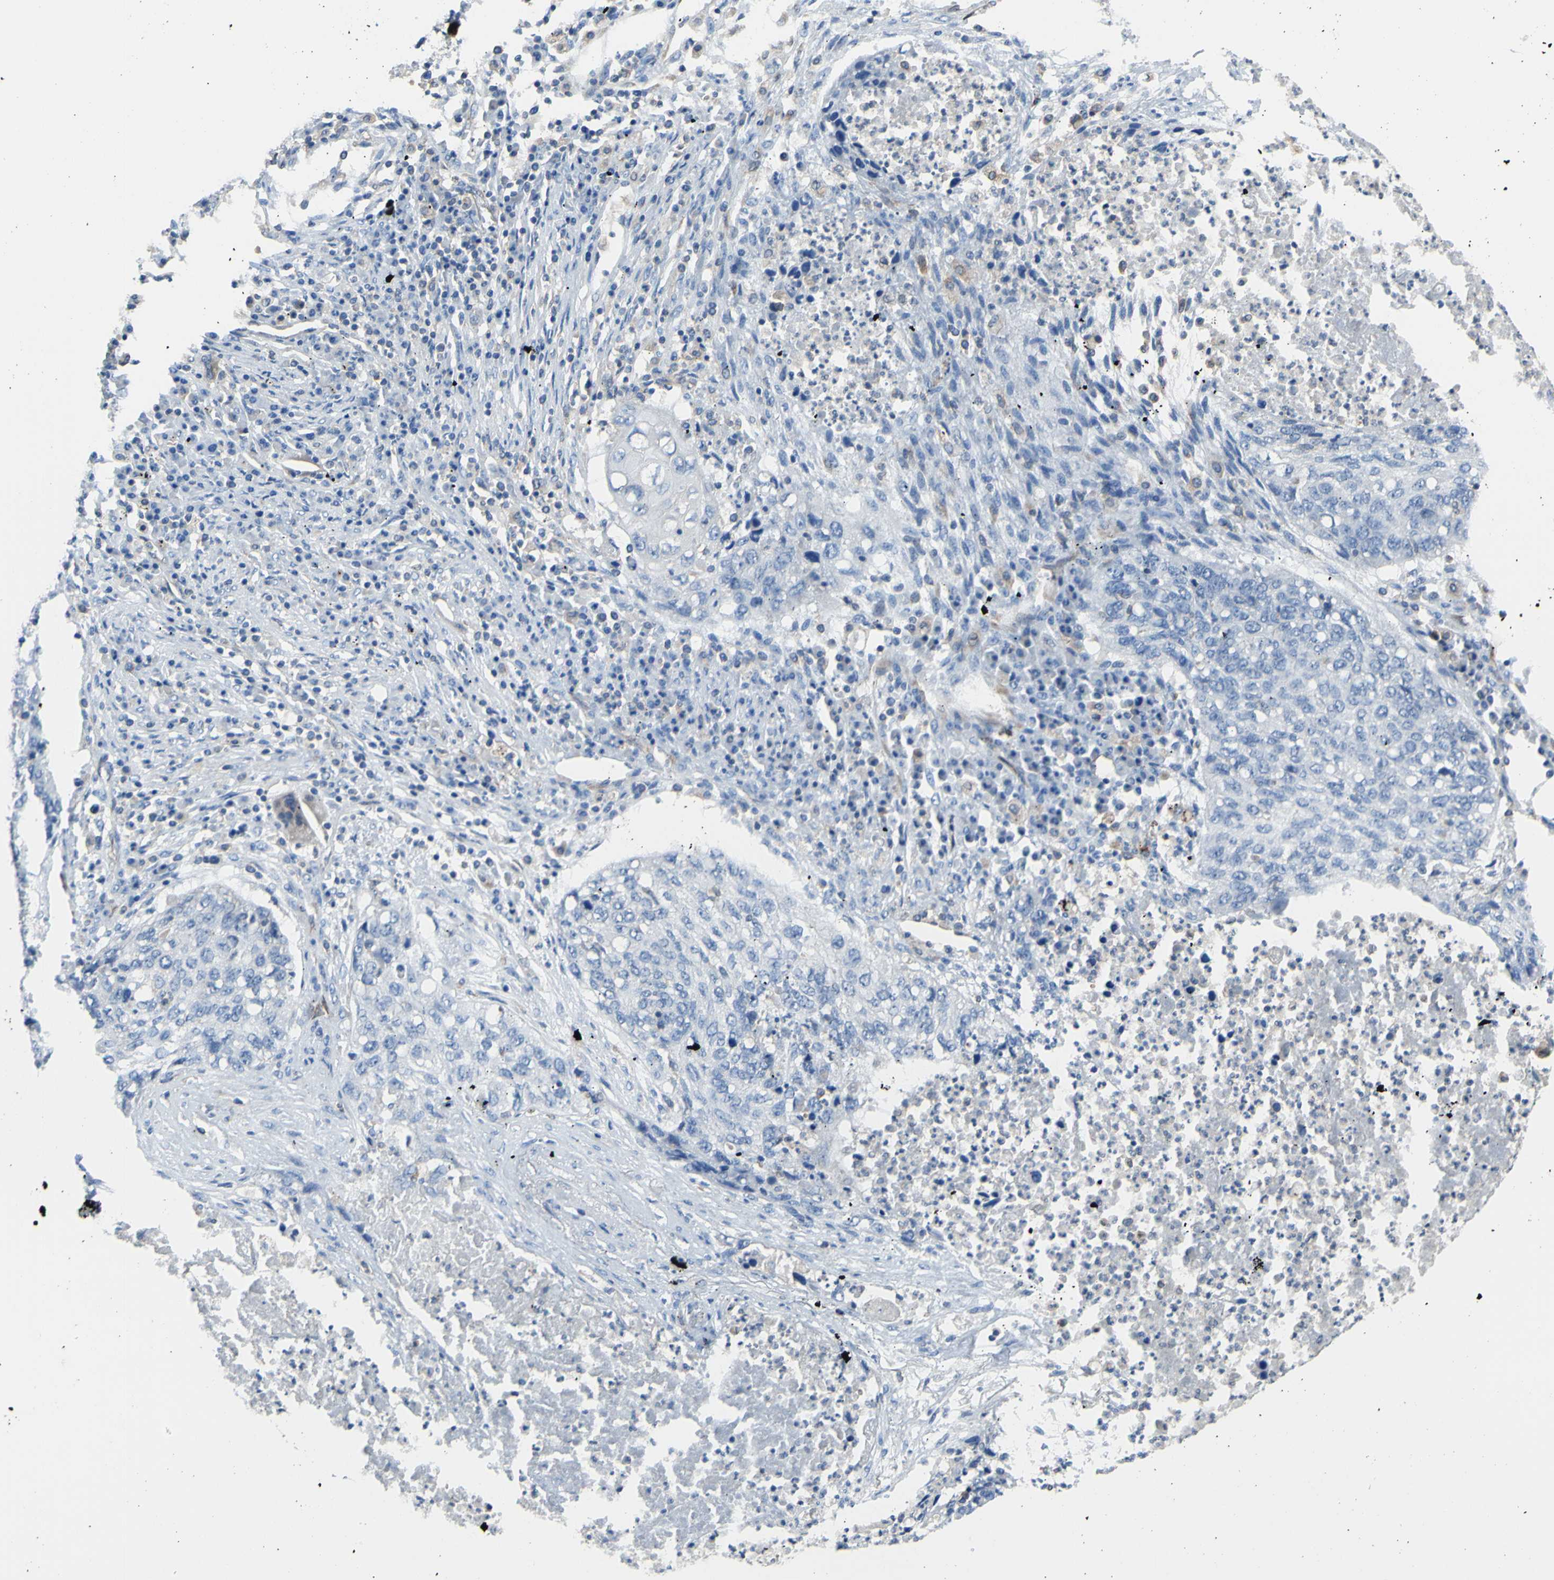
{"staining": {"intensity": "negative", "quantity": "none", "location": "none"}, "tissue": "lung cancer", "cell_type": "Tumor cells", "image_type": "cancer", "snomed": [{"axis": "morphology", "description": "Squamous cell carcinoma, NOS"}, {"axis": "topography", "description": "Lung"}], "caption": "A high-resolution image shows immunohistochemistry staining of squamous cell carcinoma (lung), which reveals no significant expression in tumor cells. Nuclei are stained in blue.", "gene": "MGST2", "patient": {"sex": "female", "age": 63}}